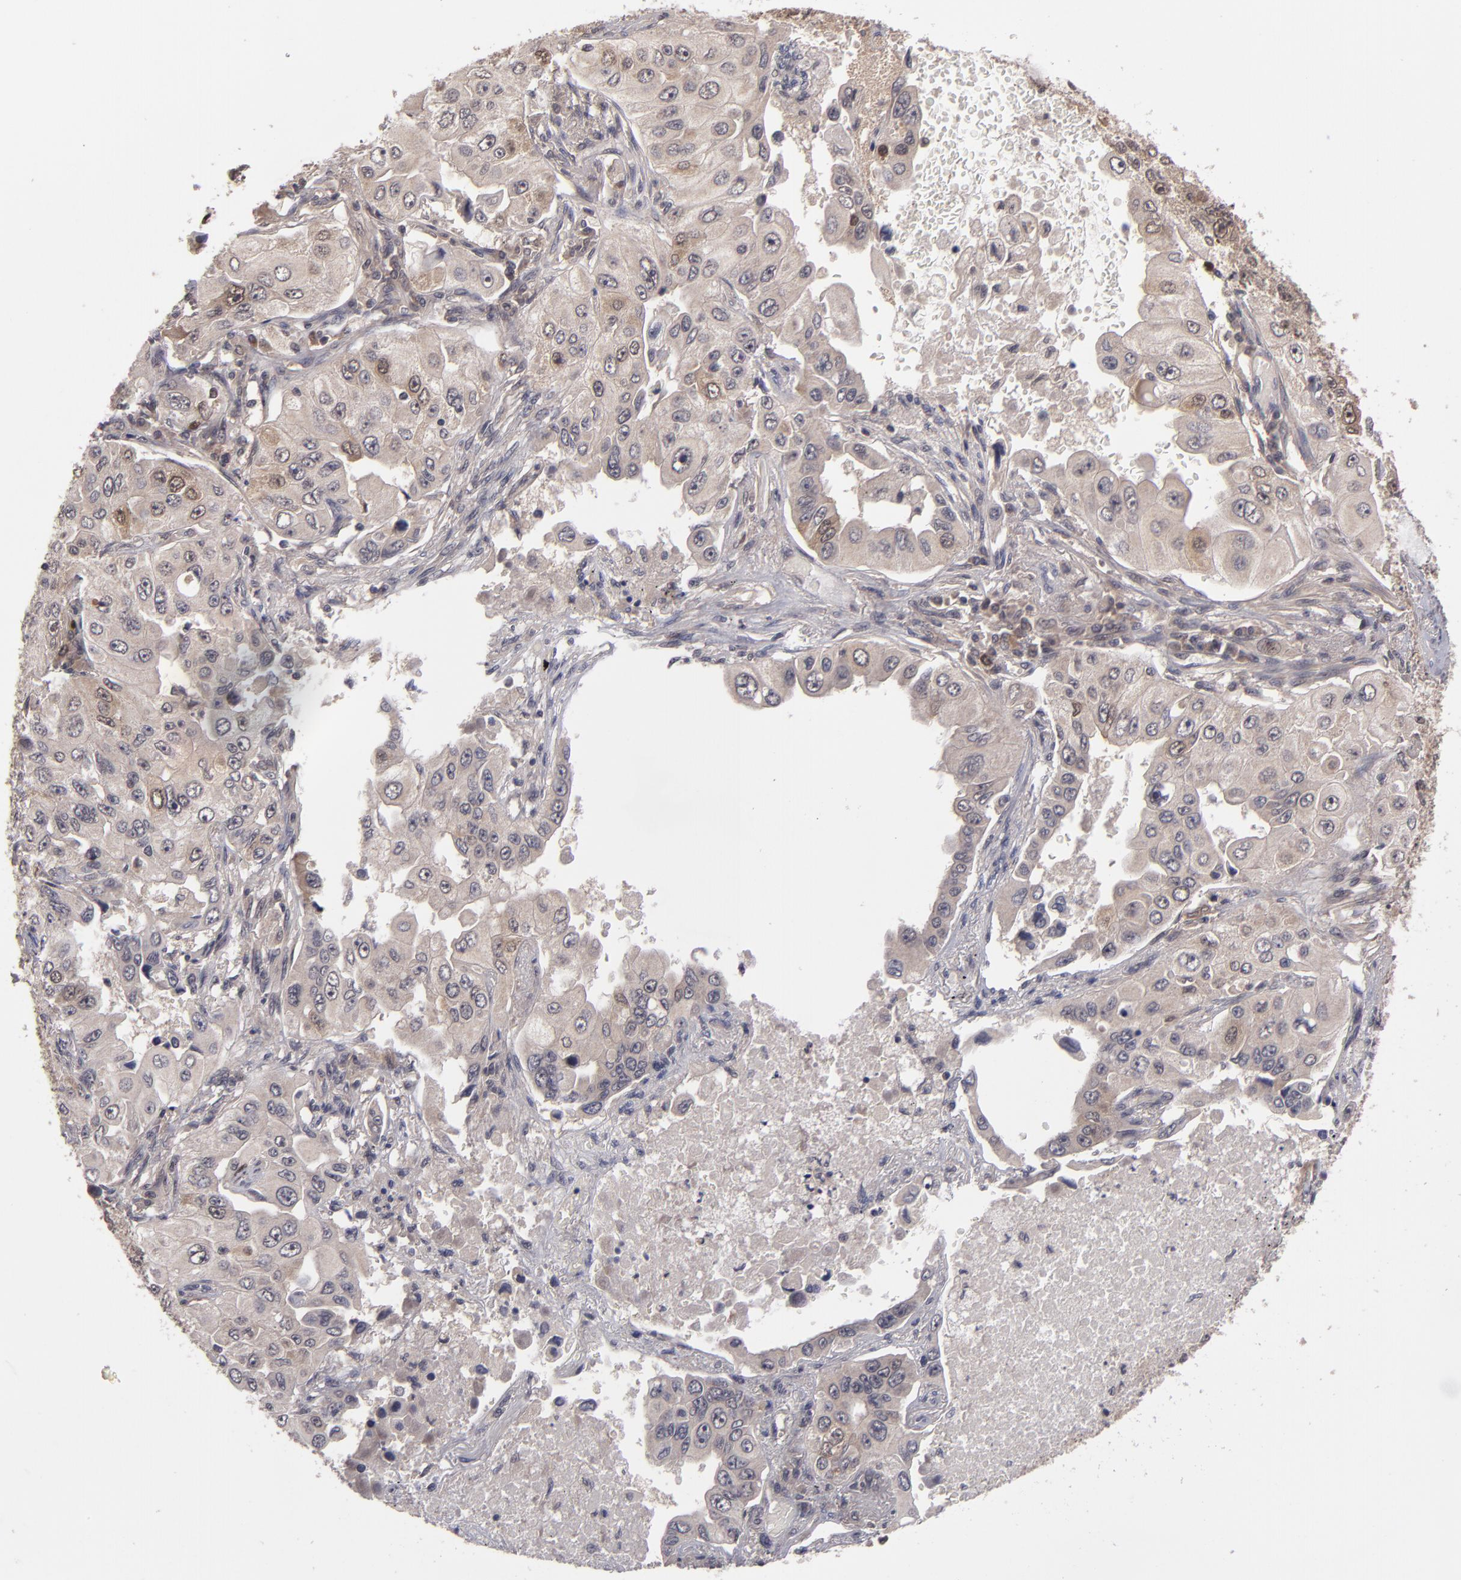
{"staining": {"intensity": "moderate", "quantity": ">75%", "location": "cytoplasmic/membranous"}, "tissue": "lung cancer", "cell_type": "Tumor cells", "image_type": "cancer", "snomed": [{"axis": "morphology", "description": "Adenocarcinoma, NOS"}, {"axis": "topography", "description": "Lung"}], "caption": "Immunohistochemistry image of neoplastic tissue: lung cancer (adenocarcinoma) stained using IHC demonstrates medium levels of moderate protein expression localized specifically in the cytoplasmic/membranous of tumor cells, appearing as a cytoplasmic/membranous brown color.", "gene": "TYMS", "patient": {"sex": "male", "age": 84}}